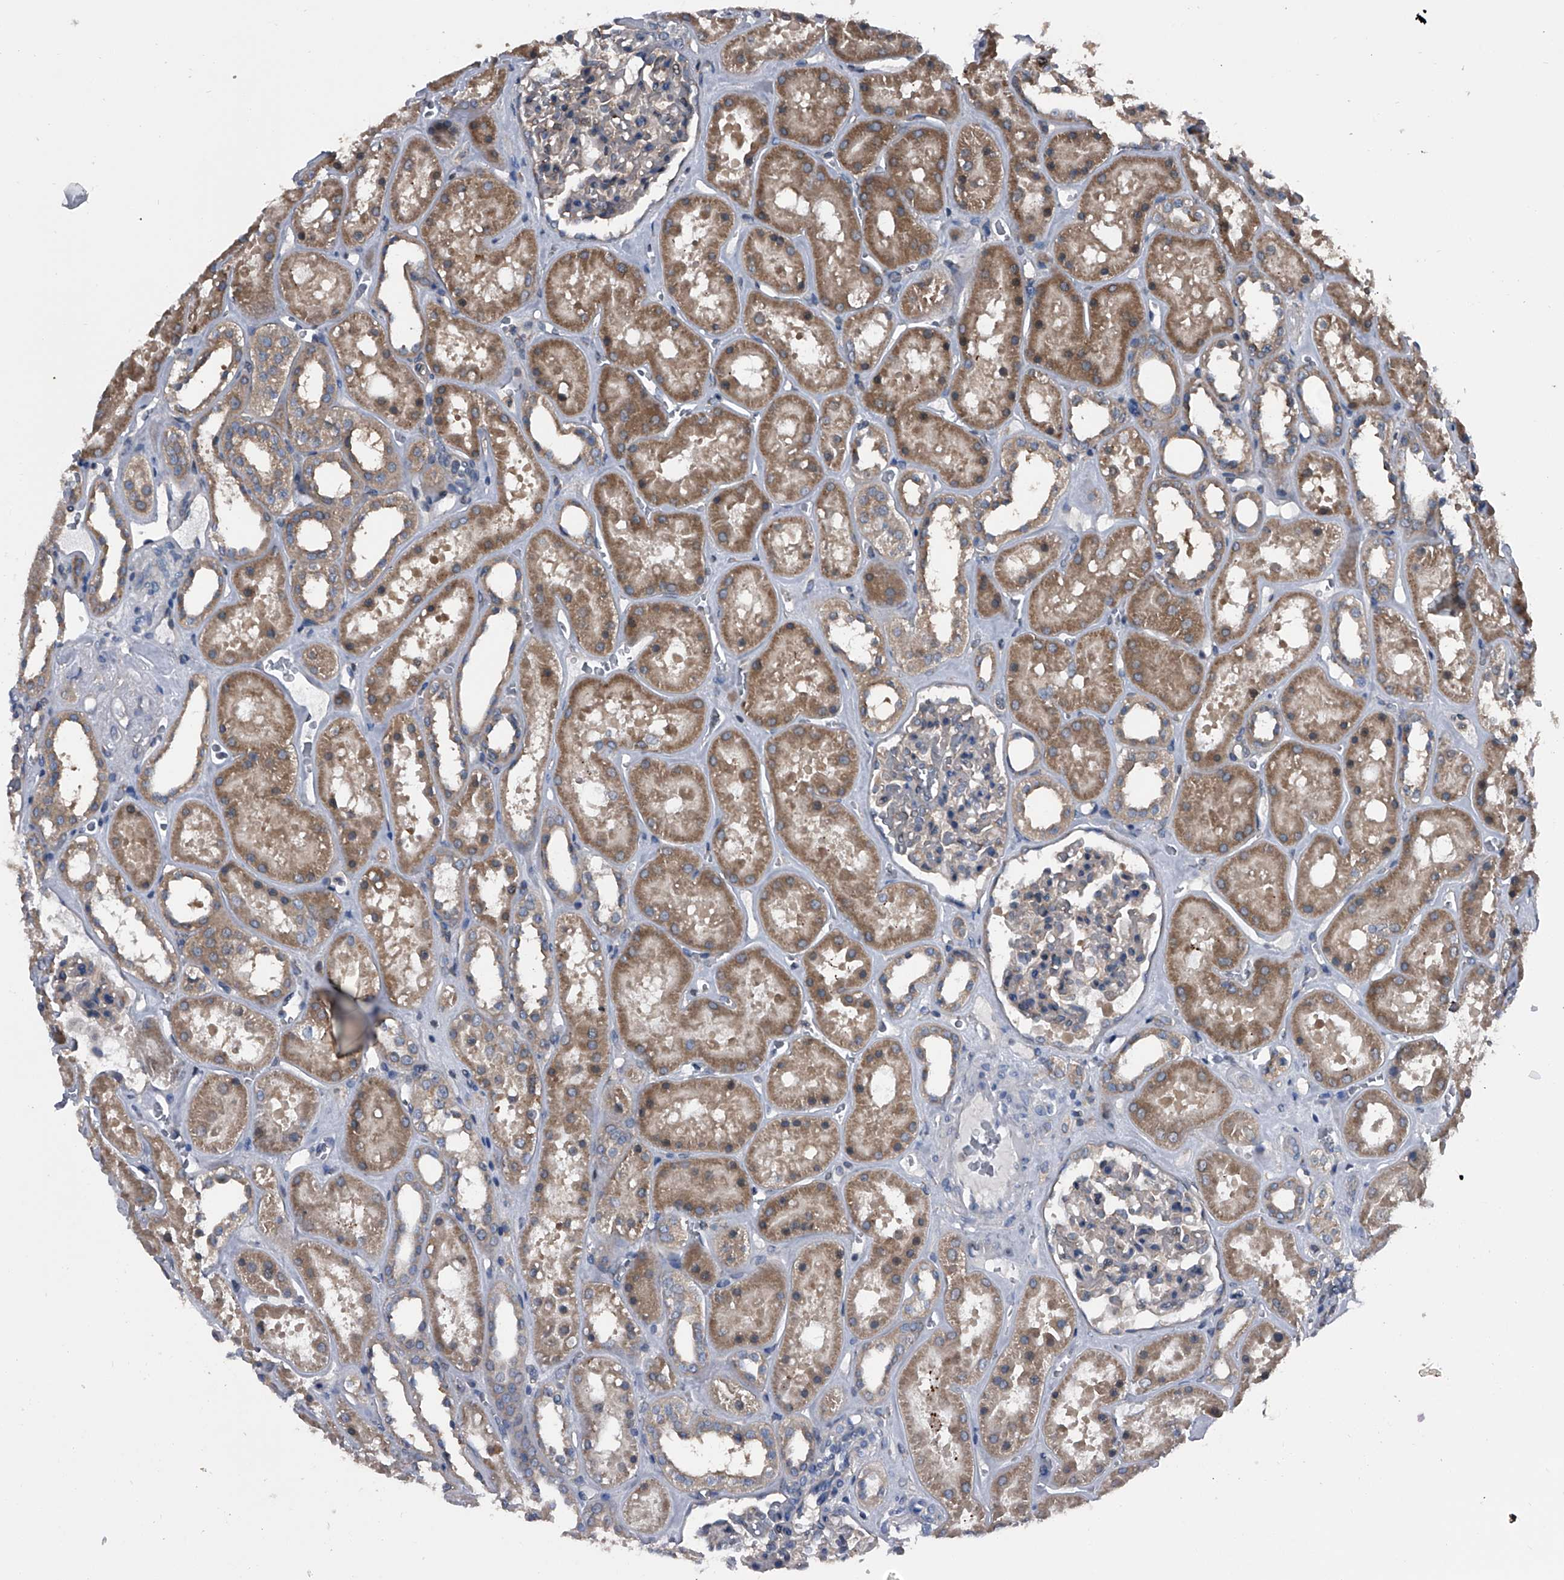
{"staining": {"intensity": "negative", "quantity": "none", "location": "none"}, "tissue": "kidney", "cell_type": "Cells in glomeruli", "image_type": "normal", "snomed": [{"axis": "morphology", "description": "Normal tissue, NOS"}, {"axis": "topography", "description": "Kidney"}], "caption": "An IHC image of normal kidney is shown. There is no staining in cells in glomeruli of kidney. The staining was performed using DAB (3,3'-diaminobenzidine) to visualize the protein expression in brown, while the nuclei were stained in blue with hematoxylin (Magnification: 20x).", "gene": "PIP5K1A", "patient": {"sex": "female", "age": 41}}